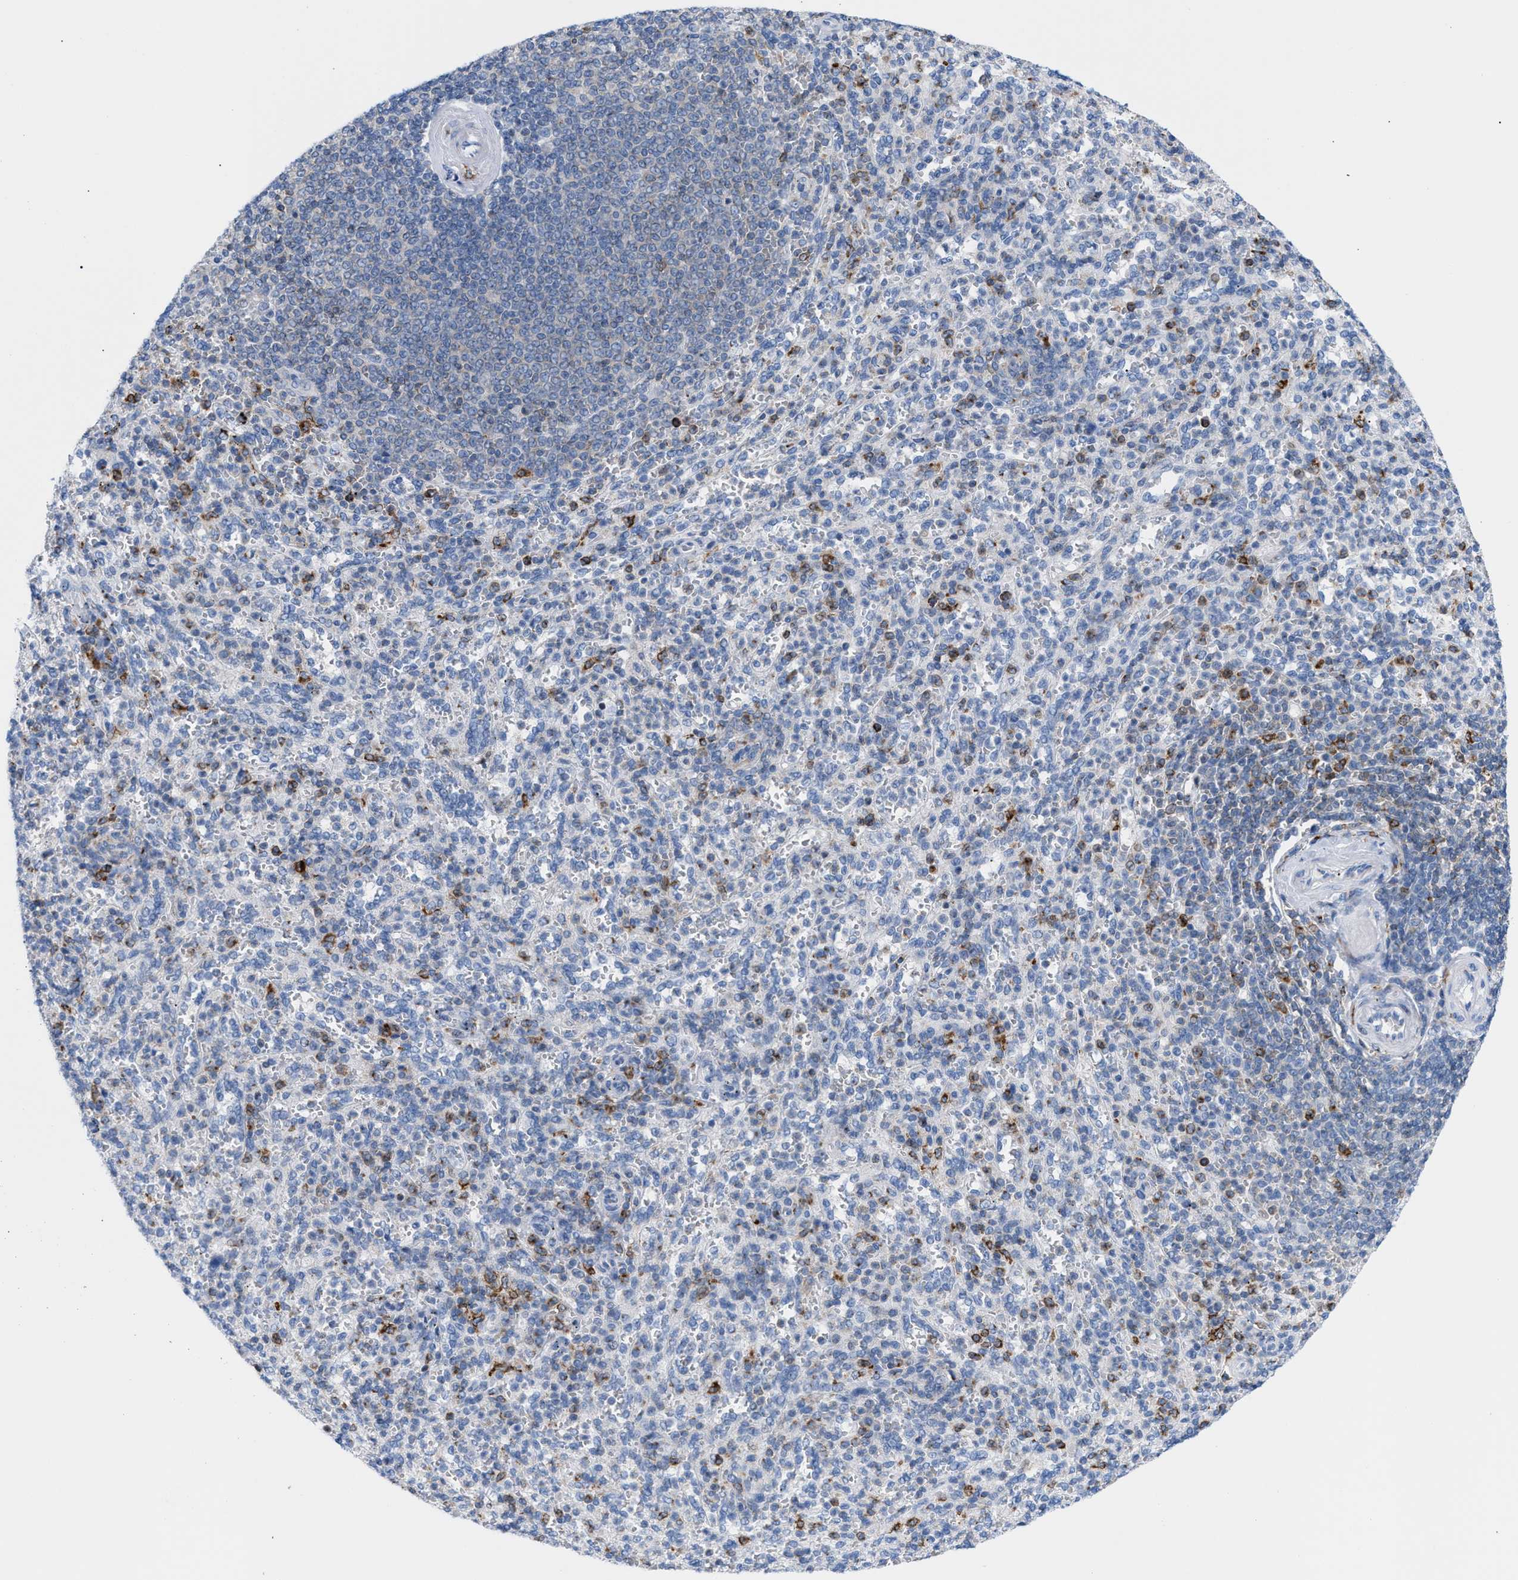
{"staining": {"intensity": "moderate", "quantity": "<25%", "location": "cytoplasmic/membranous"}, "tissue": "spleen", "cell_type": "Cells in red pulp", "image_type": "normal", "snomed": [{"axis": "morphology", "description": "Normal tissue, NOS"}, {"axis": "topography", "description": "Spleen"}], "caption": "A micrograph showing moderate cytoplasmic/membranous positivity in about <25% of cells in red pulp in benign spleen, as visualized by brown immunohistochemical staining.", "gene": "TACC3", "patient": {"sex": "male", "age": 36}}